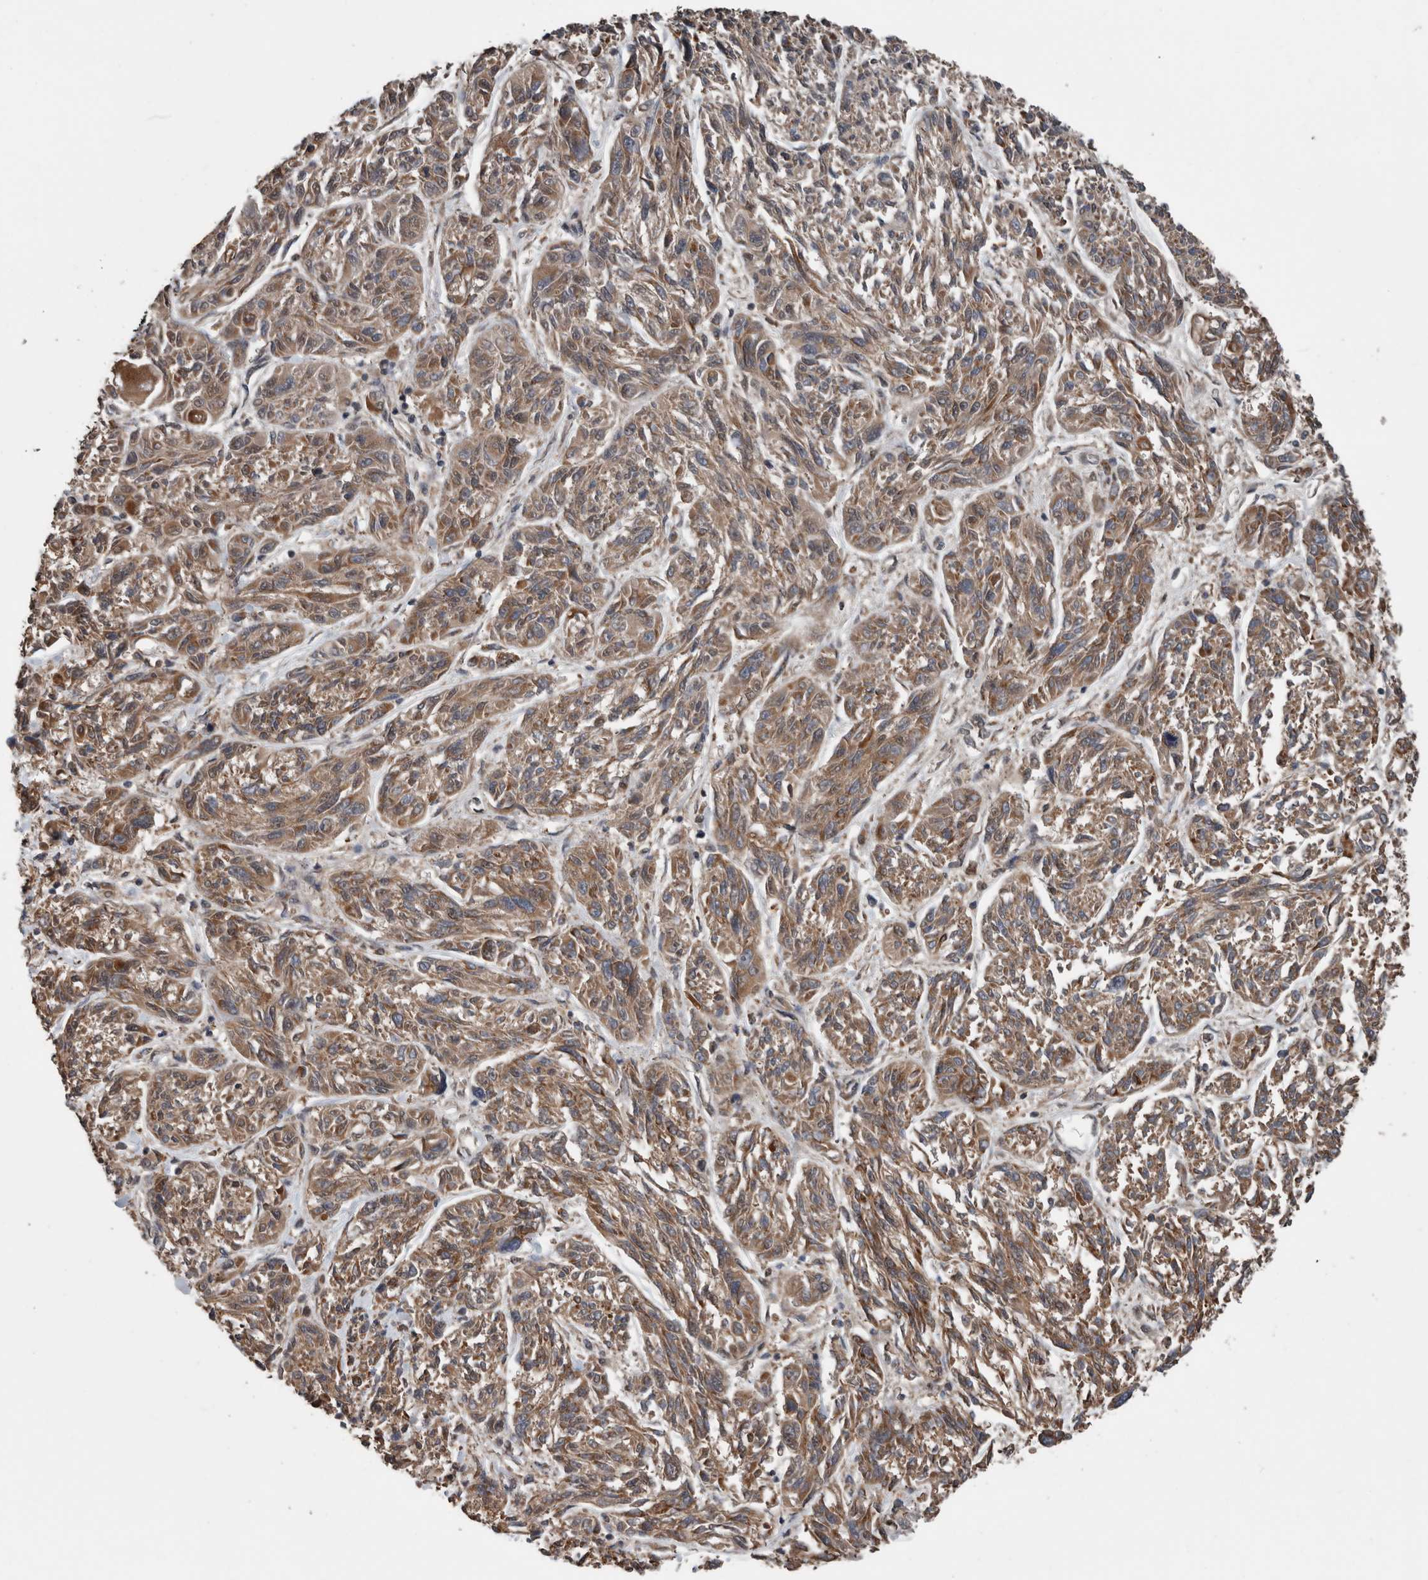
{"staining": {"intensity": "moderate", "quantity": ">75%", "location": "cytoplasmic/membranous"}, "tissue": "melanoma", "cell_type": "Tumor cells", "image_type": "cancer", "snomed": [{"axis": "morphology", "description": "Malignant melanoma, NOS"}, {"axis": "topography", "description": "Skin"}], "caption": "Moderate cytoplasmic/membranous positivity for a protein is identified in about >75% of tumor cells of melanoma using immunohistochemistry.", "gene": "RIOK3", "patient": {"sex": "male", "age": 53}}